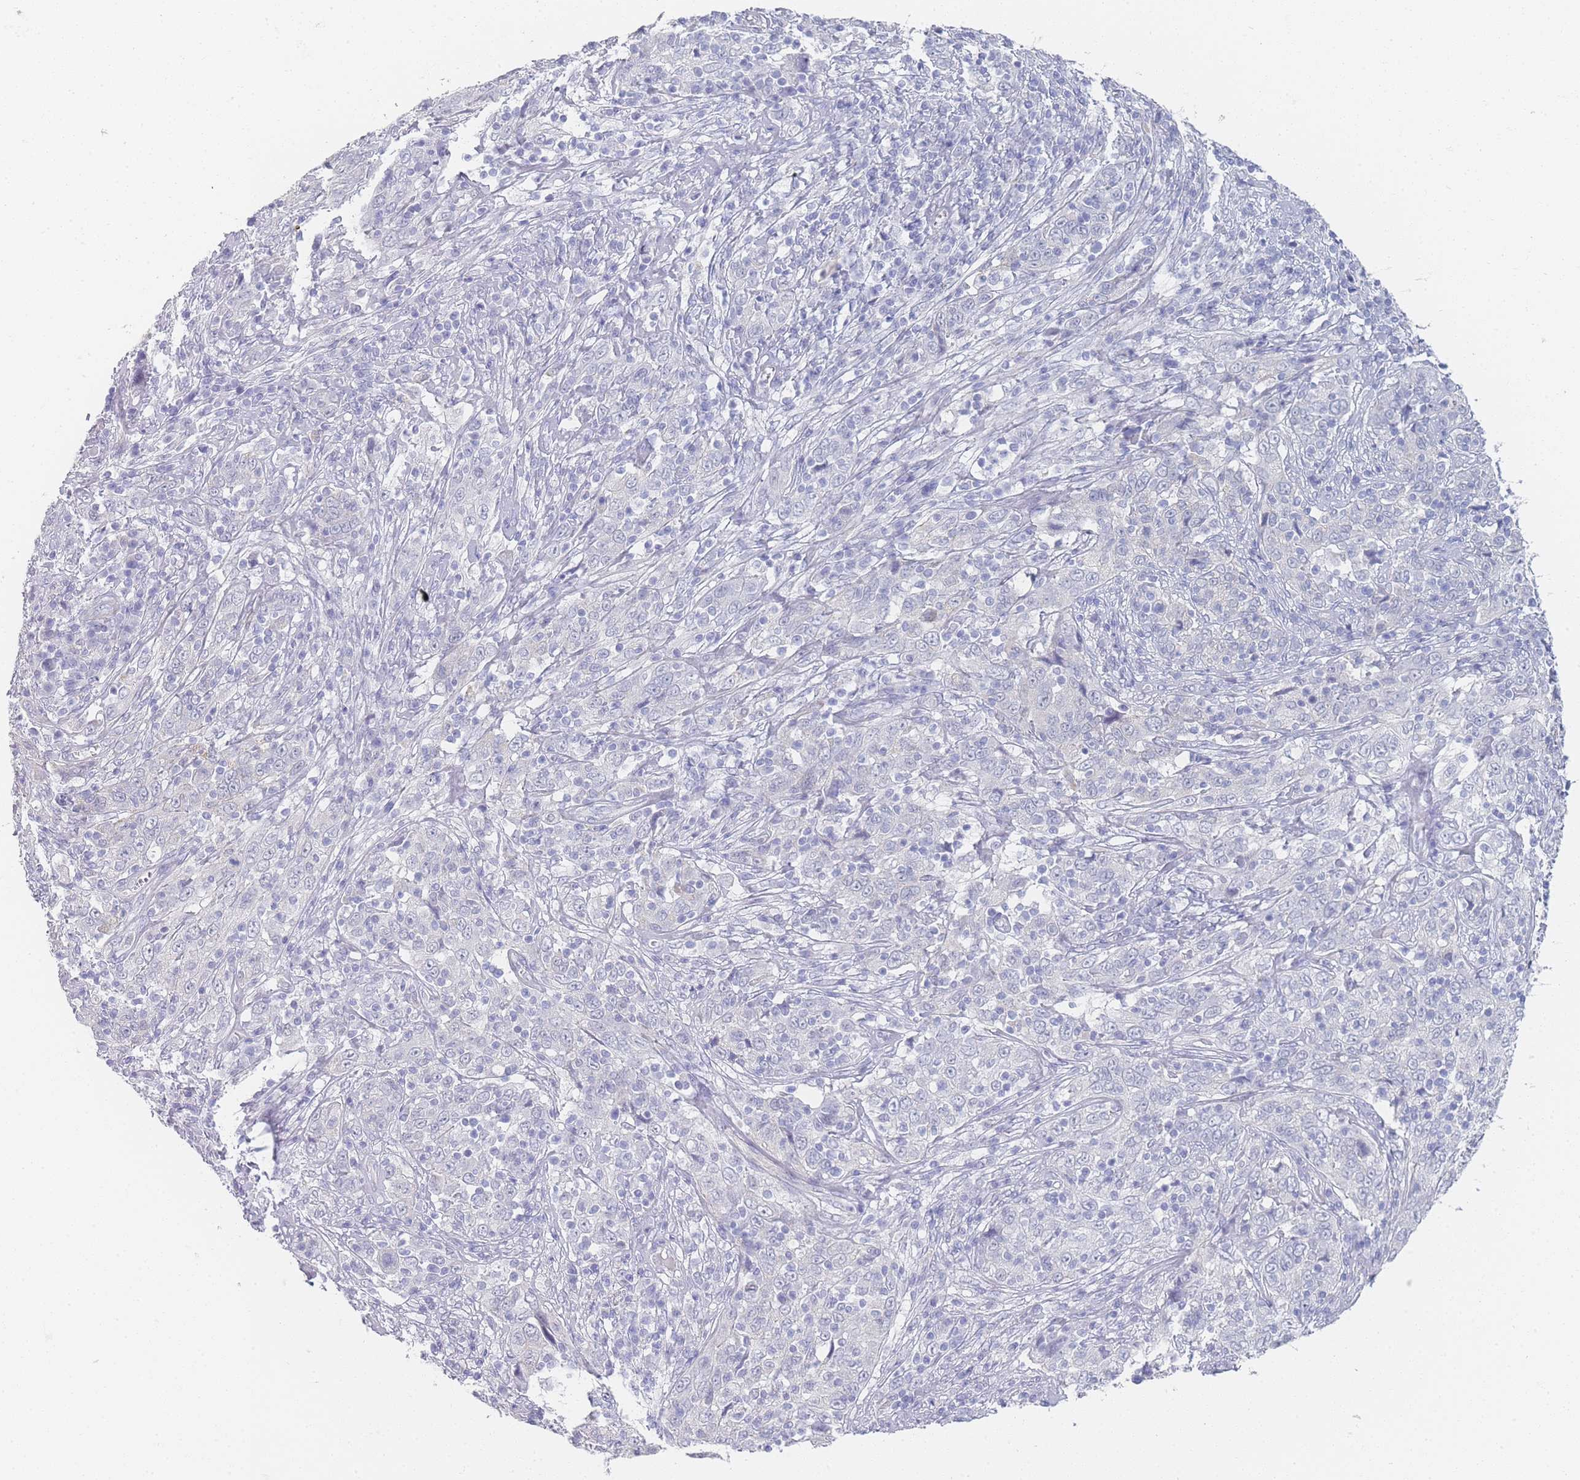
{"staining": {"intensity": "negative", "quantity": "none", "location": "none"}, "tissue": "cervical cancer", "cell_type": "Tumor cells", "image_type": "cancer", "snomed": [{"axis": "morphology", "description": "Squamous cell carcinoma, NOS"}, {"axis": "topography", "description": "Cervix"}], "caption": "High magnification brightfield microscopy of cervical squamous cell carcinoma stained with DAB (3,3'-diaminobenzidine) (brown) and counterstained with hematoxylin (blue): tumor cells show no significant staining.", "gene": "IMPG1", "patient": {"sex": "female", "age": 46}}